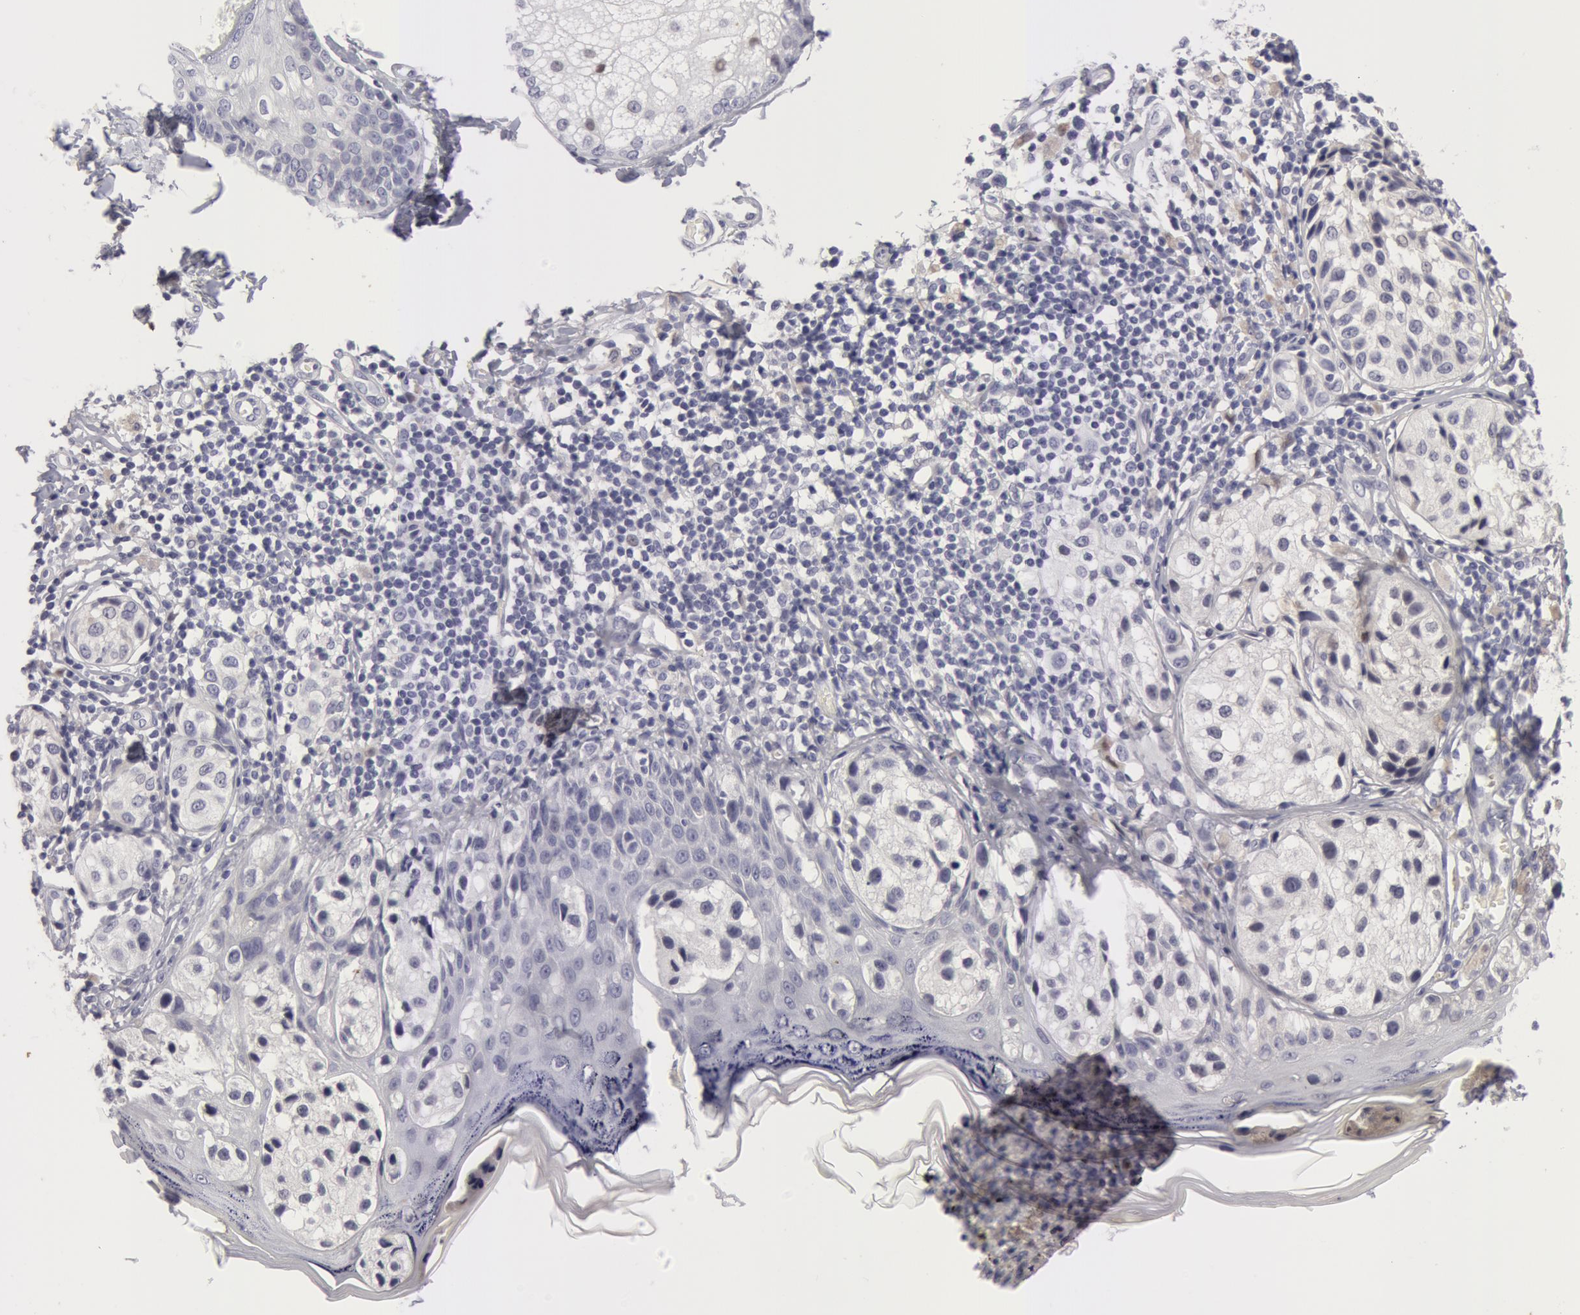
{"staining": {"intensity": "negative", "quantity": "none", "location": "none"}, "tissue": "melanoma", "cell_type": "Tumor cells", "image_type": "cancer", "snomed": [{"axis": "morphology", "description": "Malignant melanoma, NOS"}, {"axis": "topography", "description": "Skin"}], "caption": "There is no significant positivity in tumor cells of malignant melanoma. (Stains: DAB IHC with hematoxylin counter stain, Microscopy: brightfield microscopy at high magnification).", "gene": "NLGN4X", "patient": {"sex": "male", "age": 23}}